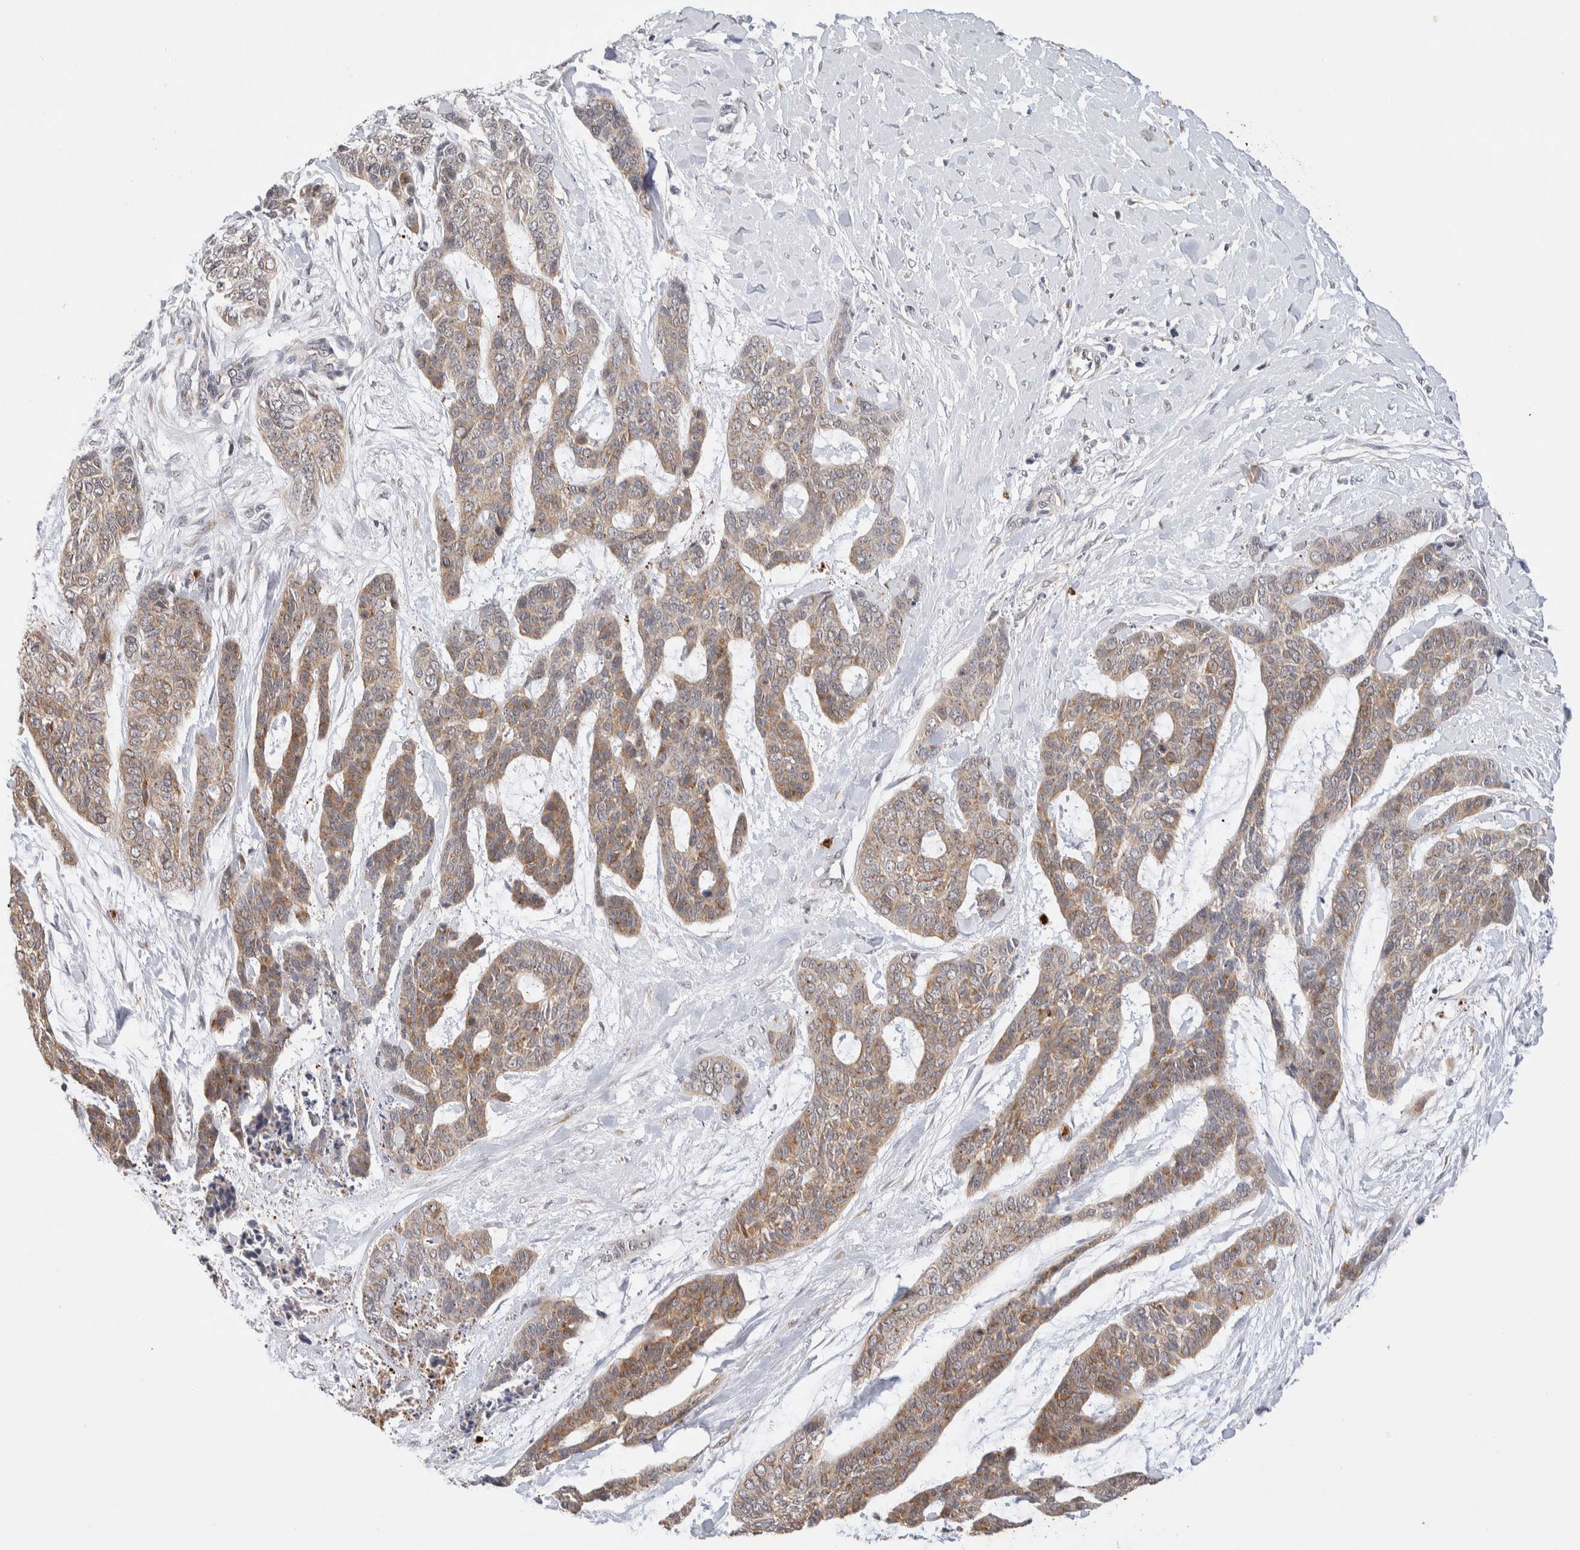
{"staining": {"intensity": "weak", "quantity": ">75%", "location": "cytoplasmic/membranous"}, "tissue": "skin cancer", "cell_type": "Tumor cells", "image_type": "cancer", "snomed": [{"axis": "morphology", "description": "Basal cell carcinoma"}, {"axis": "topography", "description": "Skin"}], "caption": "IHC (DAB (3,3'-diaminobenzidine)) staining of skin cancer exhibits weak cytoplasmic/membranous protein positivity in about >75% of tumor cells.", "gene": "NSMAF", "patient": {"sex": "female", "age": 64}}